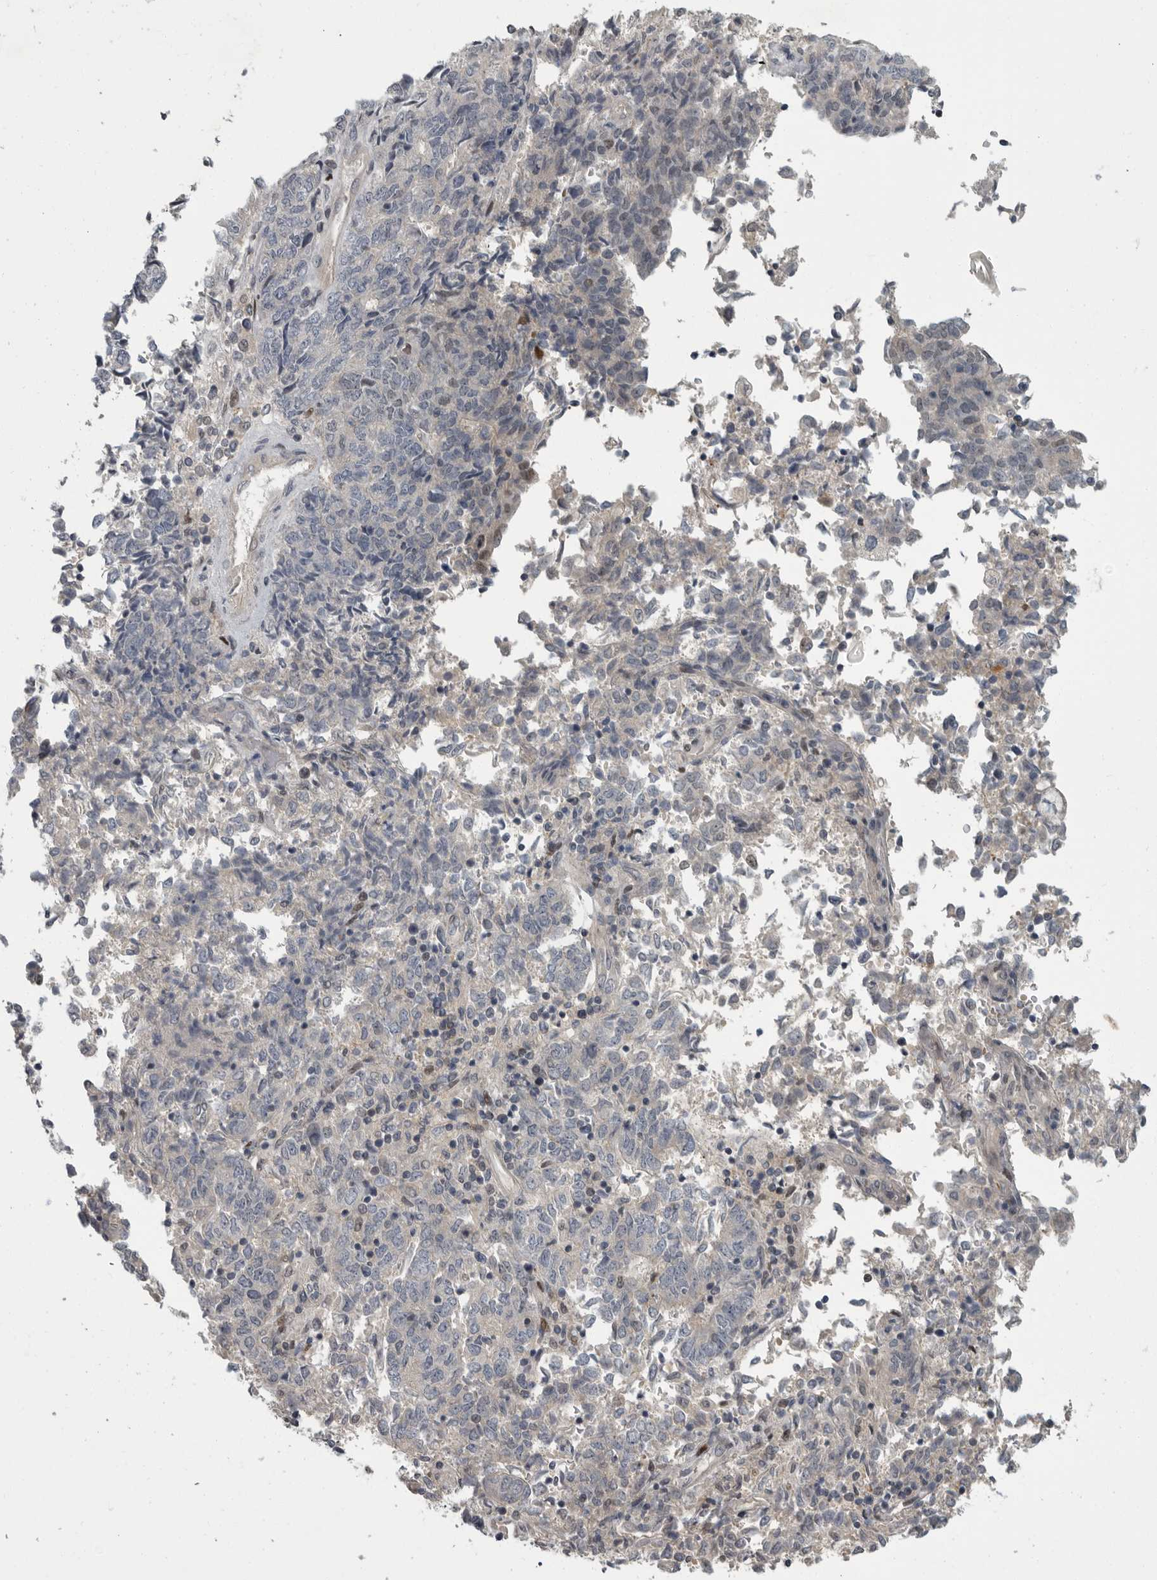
{"staining": {"intensity": "negative", "quantity": "none", "location": "none"}, "tissue": "endometrial cancer", "cell_type": "Tumor cells", "image_type": "cancer", "snomed": [{"axis": "morphology", "description": "Adenocarcinoma, NOS"}, {"axis": "topography", "description": "Endometrium"}], "caption": "Immunohistochemistry (IHC) micrograph of neoplastic tissue: endometrial adenocarcinoma stained with DAB shows no significant protein positivity in tumor cells. (Stains: DAB (3,3'-diaminobenzidine) immunohistochemistry with hematoxylin counter stain, Microscopy: brightfield microscopy at high magnification).", "gene": "PDE7A", "patient": {"sex": "female", "age": 80}}